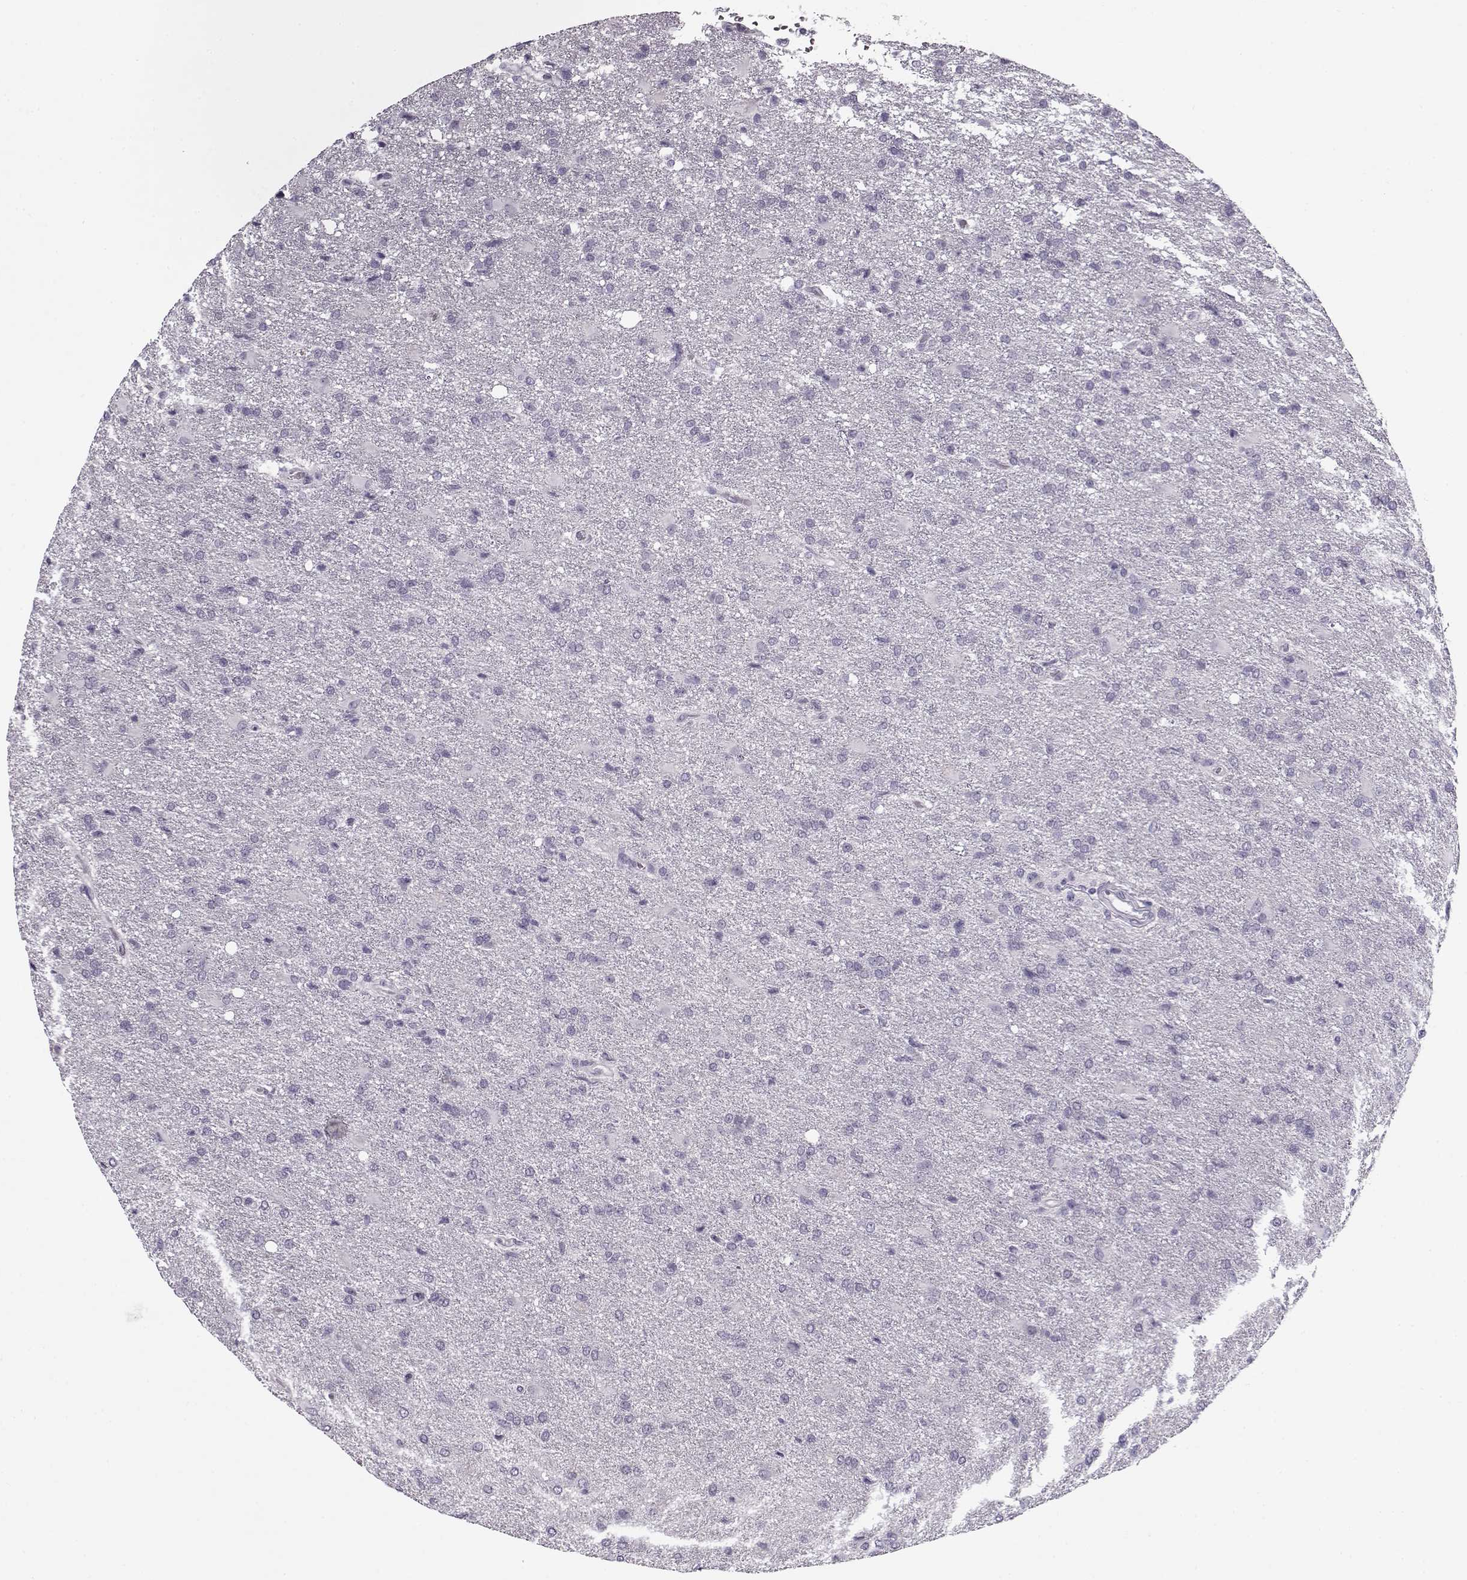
{"staining": {"intensity": "negative", "quantity": "none", "location": "none"}, "tissue": "glioma", "cell_type": "Tumor cells", "image_type": "cancer", "snomed": [{"axis": "morphology", "description": "Glioma, malignant, High grade"}, {"axis": "topography", "description": "Brain"}], "caption": "A histopathology image of human glioma is negative for staining in tumor cells.", "gene": "PNMT", "patient": {"sex": "male", "age": 68}}